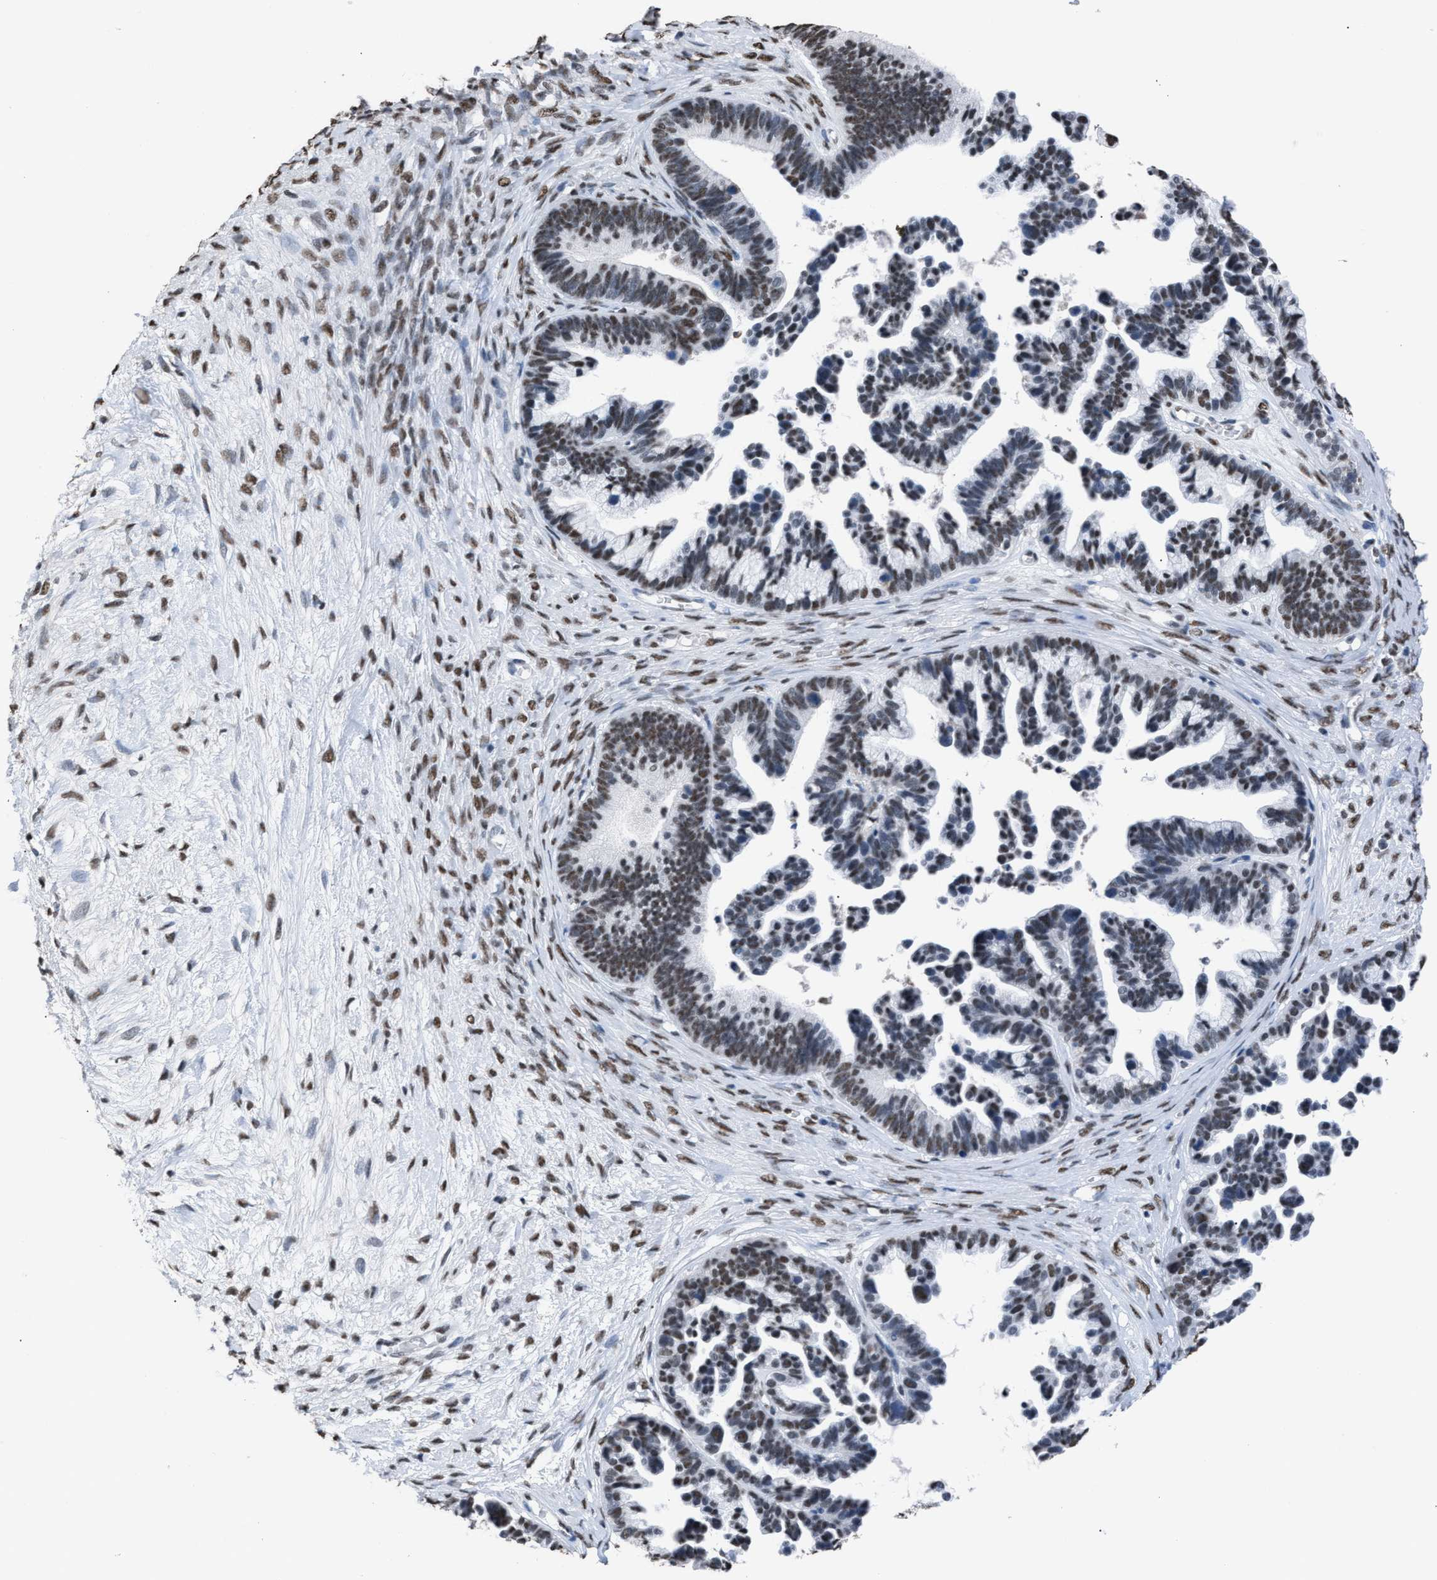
{"staining": {"intensity": "moderate", "quantity": "25%-75%", "location": "nuclear"}, "tissue": "ovarian cancer", "cell_type": "Tumor cells", "image_type": "cancer", "snomed": [{"axis": "morphology", "description": "Cystadenocarcinoma, serous, NOS"}, {"axis": "topography", "description": "Ovary"}], "caption": "An image showing moderate nuclear expression in about 25%-75% of tumor cells in ovarian cancer, as visualized by brown immunohistochemical staining.", "gene": "CCAR2", "patient": {"sex": "female", "age": 56}}